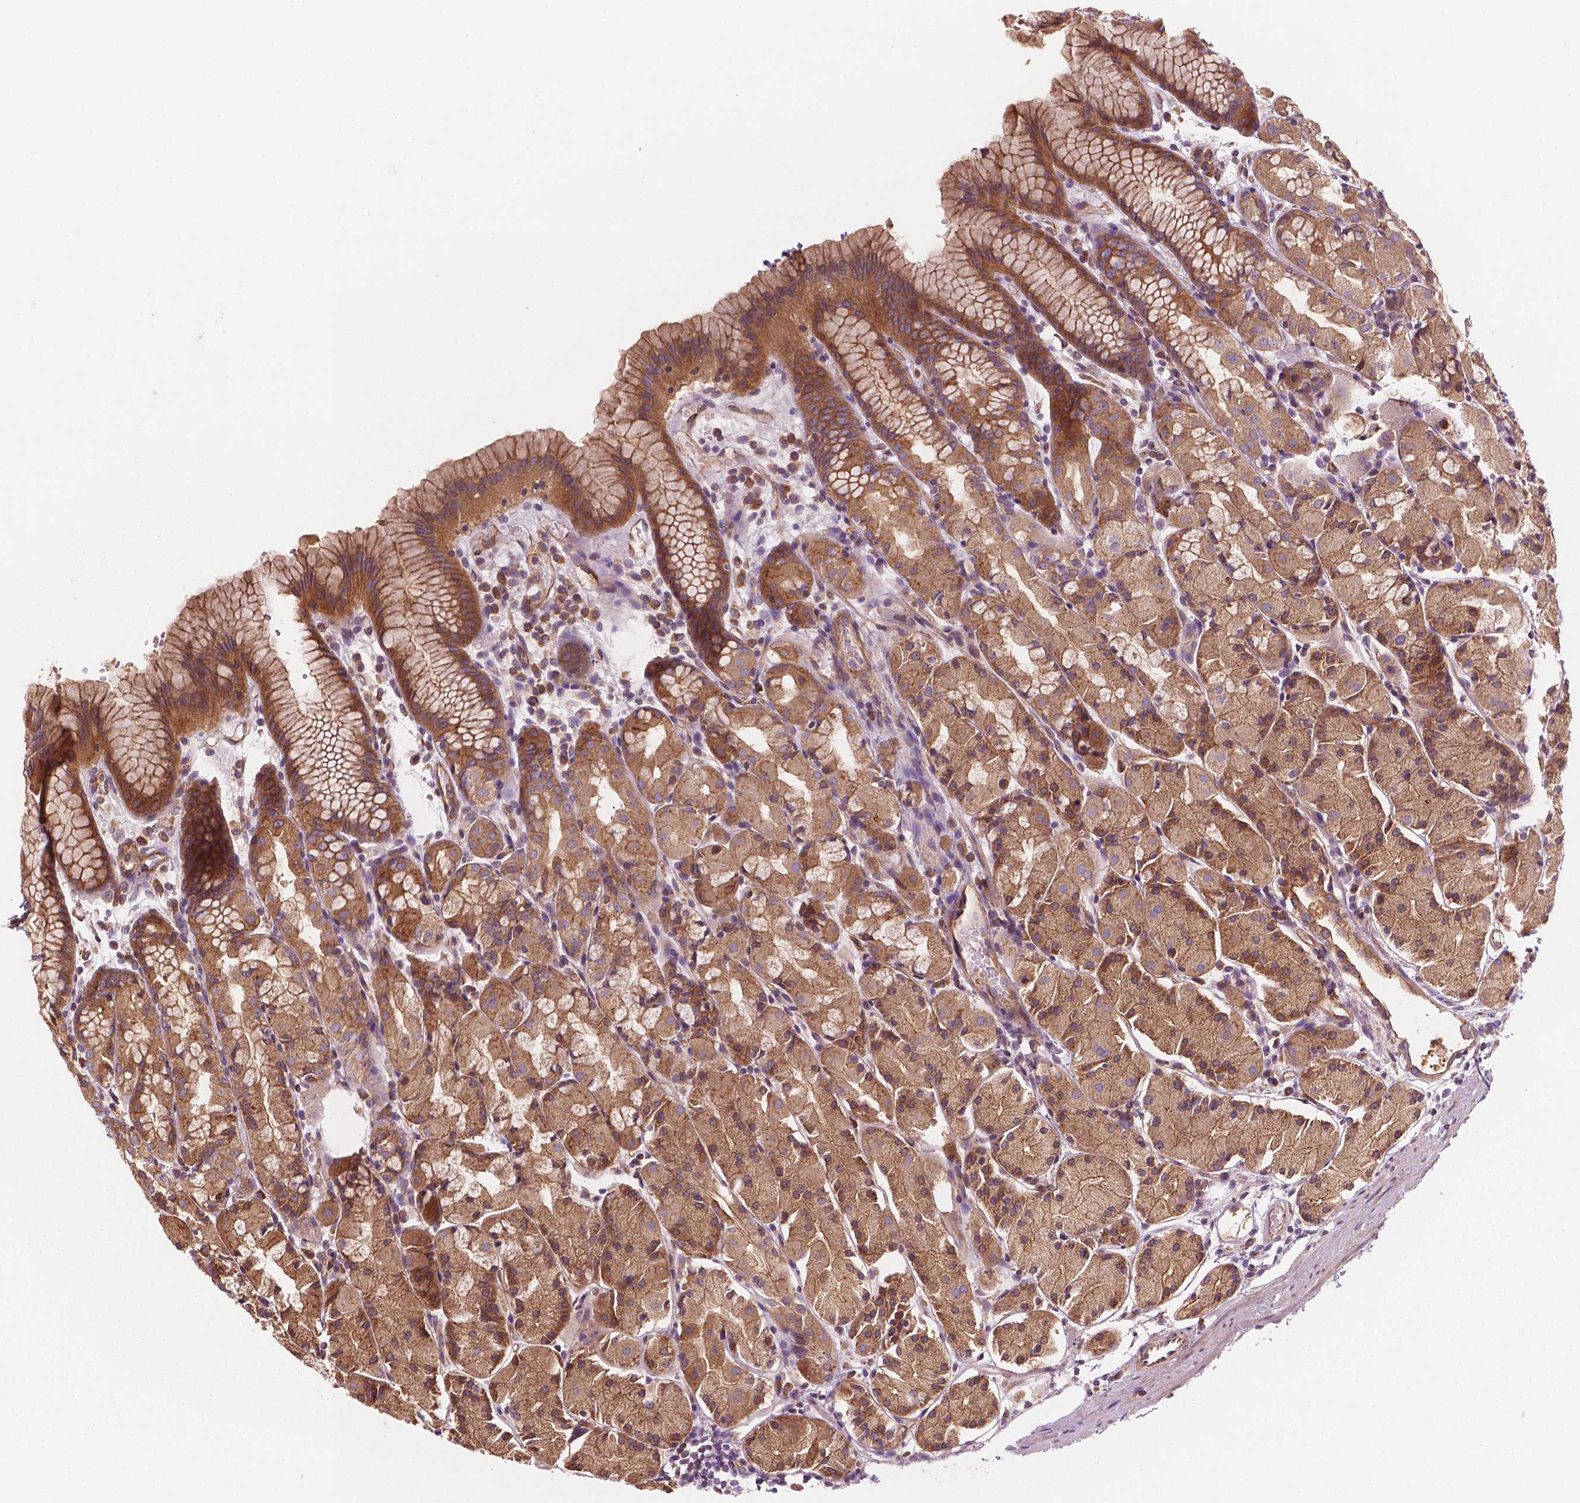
{"staining": {"intensity": "moderate", "quantity": ">75%", "location": "cytoplasmic/membranous"}, "tissue": "stomach", "cell_type": "Glandular cells", "image_type": "normal", "snomed": [{"axis": "morphology", "description": "Normal tissue, NOS"}, {"axis": "topography", "description": "Stomach, upper"}], "caption": "Protein positivity by immunohistochemistry displays moderate cytoplasmic/membranous expression in approximately >75% of glandular cells in benign stomach.", "gene": "SURF4", "patient": {"sex": "male", "age": 47}}